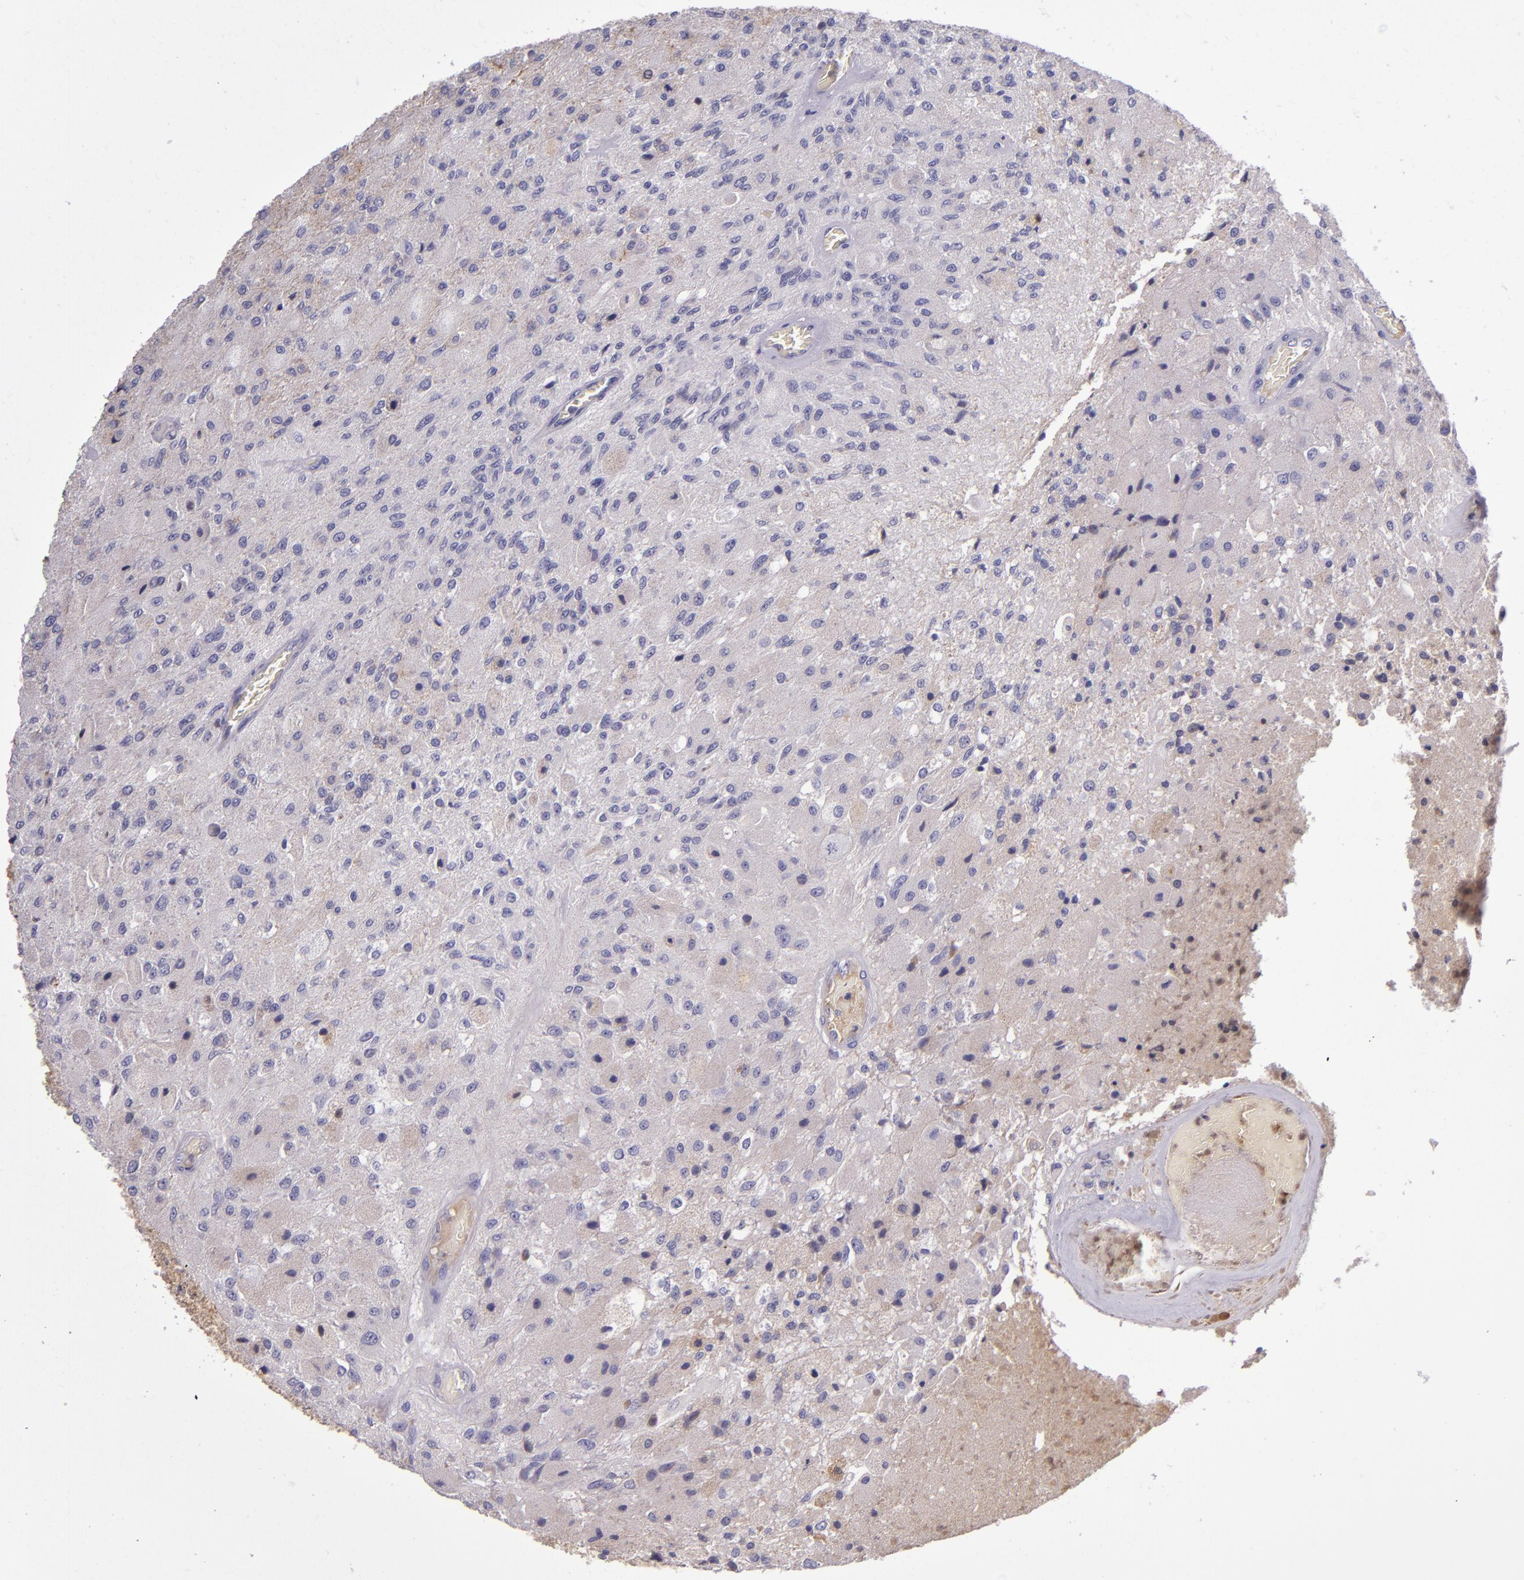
{"staining": {"intensity": "weak", "quantity": "25%-75%", "location": "cytoplasmic/membranous"}, "tissue": "glioma", "cell_type": "Tumor cells", "image_type": "cancer", "snomed": [{"axis": "morphology", "description": "Normal tissue, NOS"}, {"axis": "morphology", "description": "Glioma, malignant, High grade"}, {"axis": "topography", "description": "Cerebral cortex"}], "caption": "This micrograph demonstrates high-grade glioma (malignant) stained with immunohistochemistry to label a protein in brown. The cytoplasmic/membranous of tumor cells show weak positivity for the protein. Nuclei are counter-stained blue.", "gene": "CLEC3B", "patient": {"sex": "male", "age": 77}}